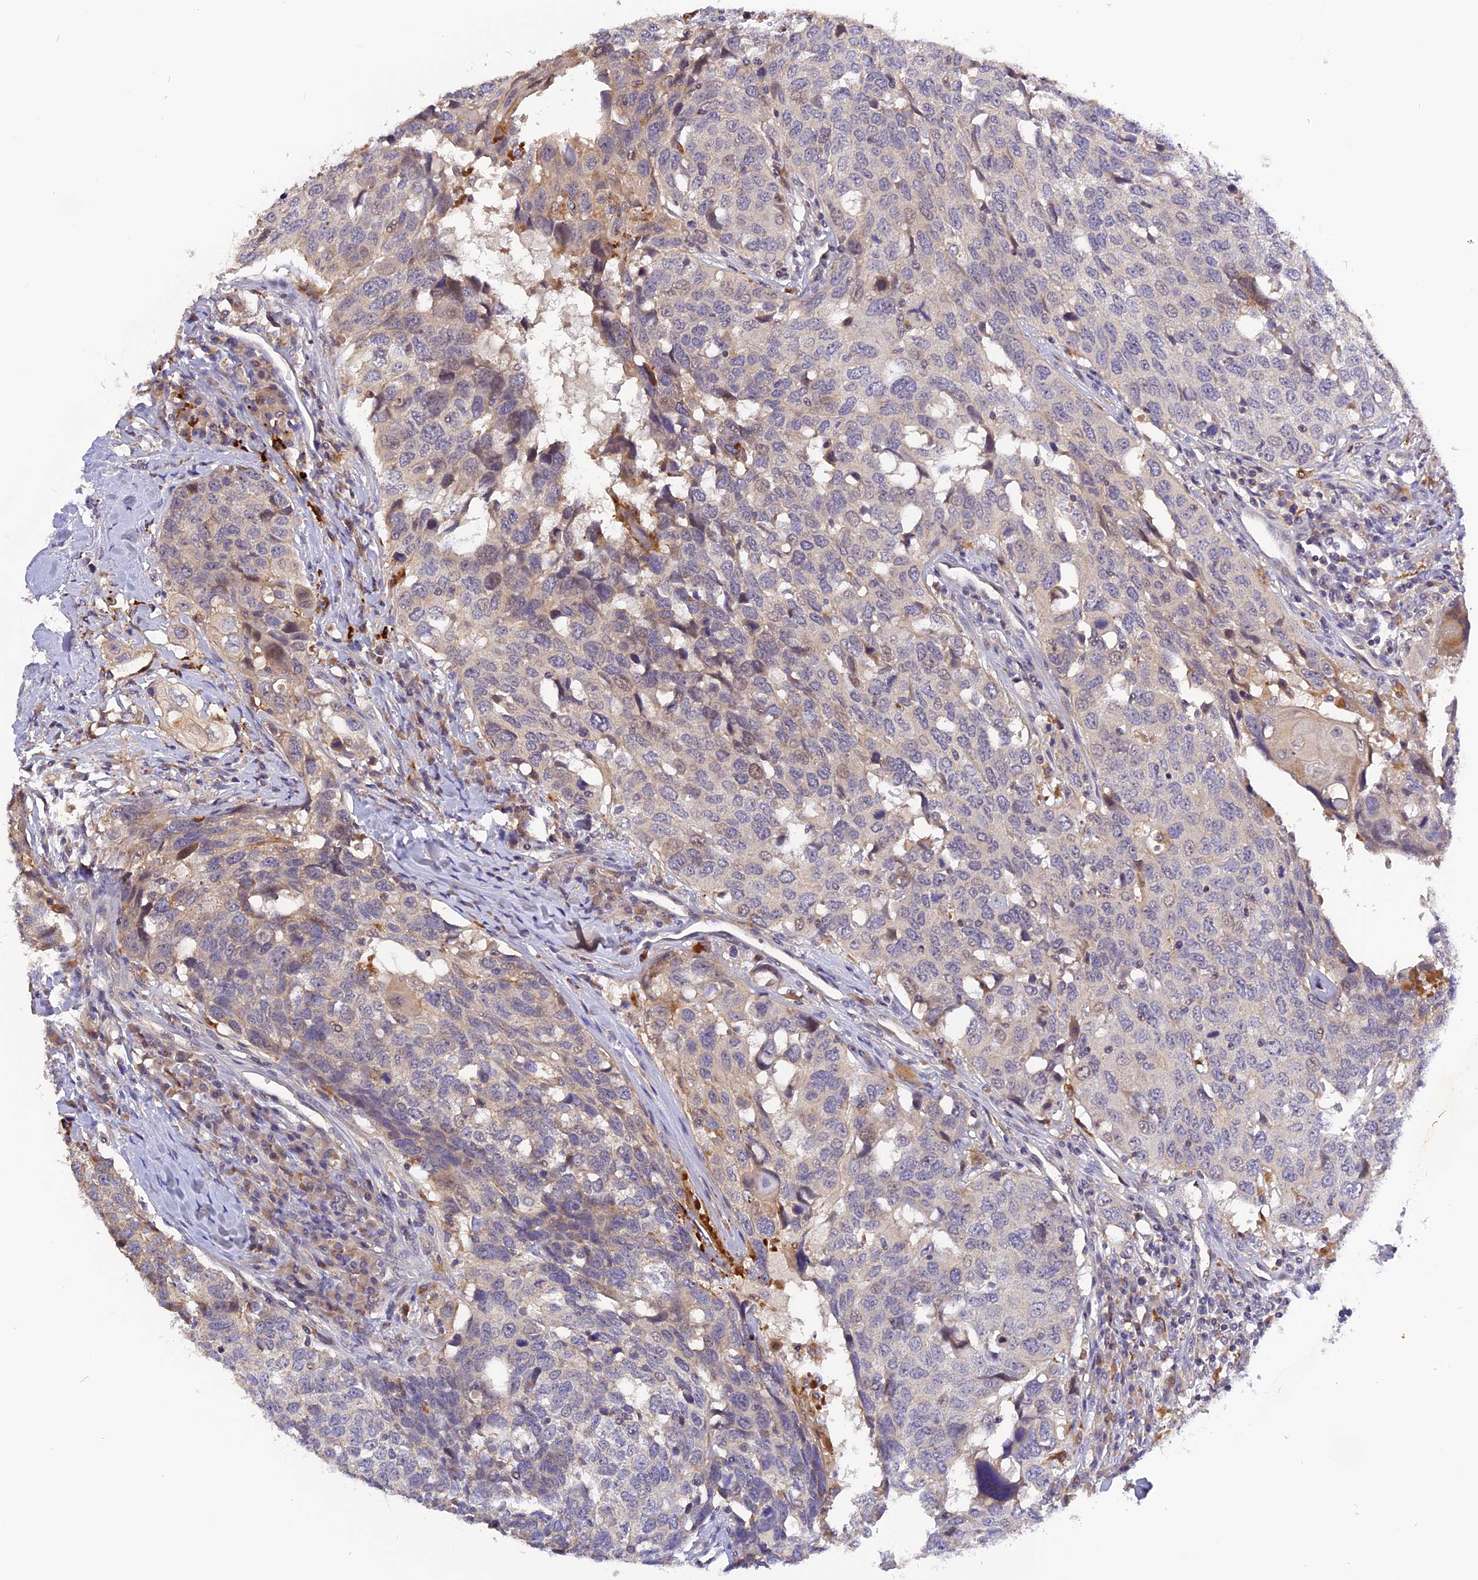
{"staining": {"intensity": "weak", "quantity": "<25%", "location": "cytoplasmic/membranous"}, "tissue": "head and neck cancer", "cell_type": "Tumor cells", "image_type": "cancer", "snomed": [{"axis": "morphology", "description": "Squamous cell carcinoma, NOS"}, {"axis": "topography", "description": "Head-Neck"}], "caption": "The micrograph shows no significant staining in tumor cells of head and neck cancer (squamous cell carcinoma).", "gene": "FNIP2", "patient": {"sex": "male", "age": 66}}